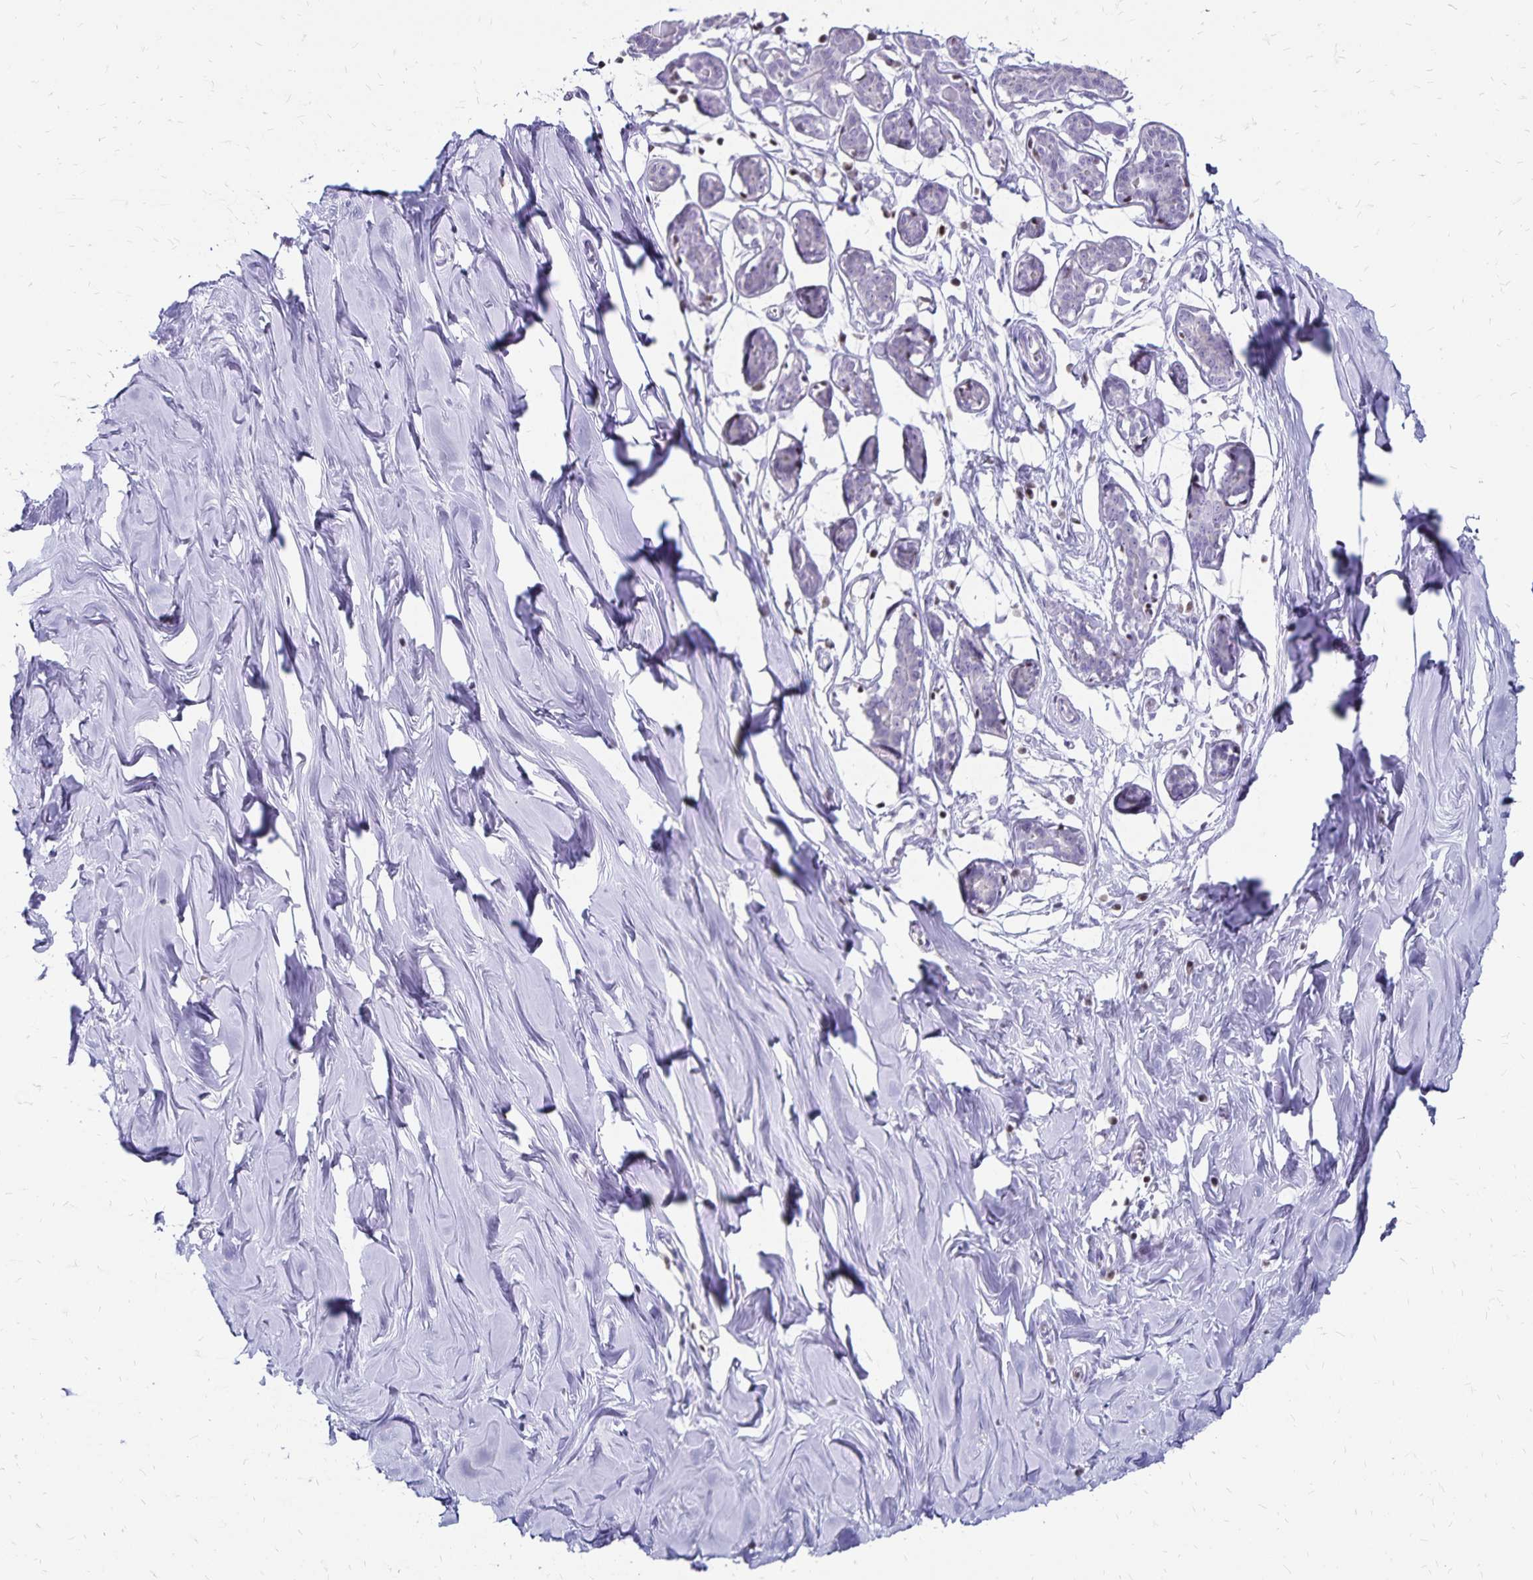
{"staining": {"intensity": "negative", "quantity": "none", "location": "none"}, "tissue": "breast", "cell_type": "Adipocytes", "image_type": "normal", "snomed": [{"axis": "morphology", "description": "Normal tissue, NOS"}, {"axis": "topography", "description": "Breast"}], "caption": "This is an immunohistochemistry (IHC) histopathology image of normal breast. There is no expression in adipocytes.", "gene": "IKZF1", "patient": {"sex": "female", "age": 27}}